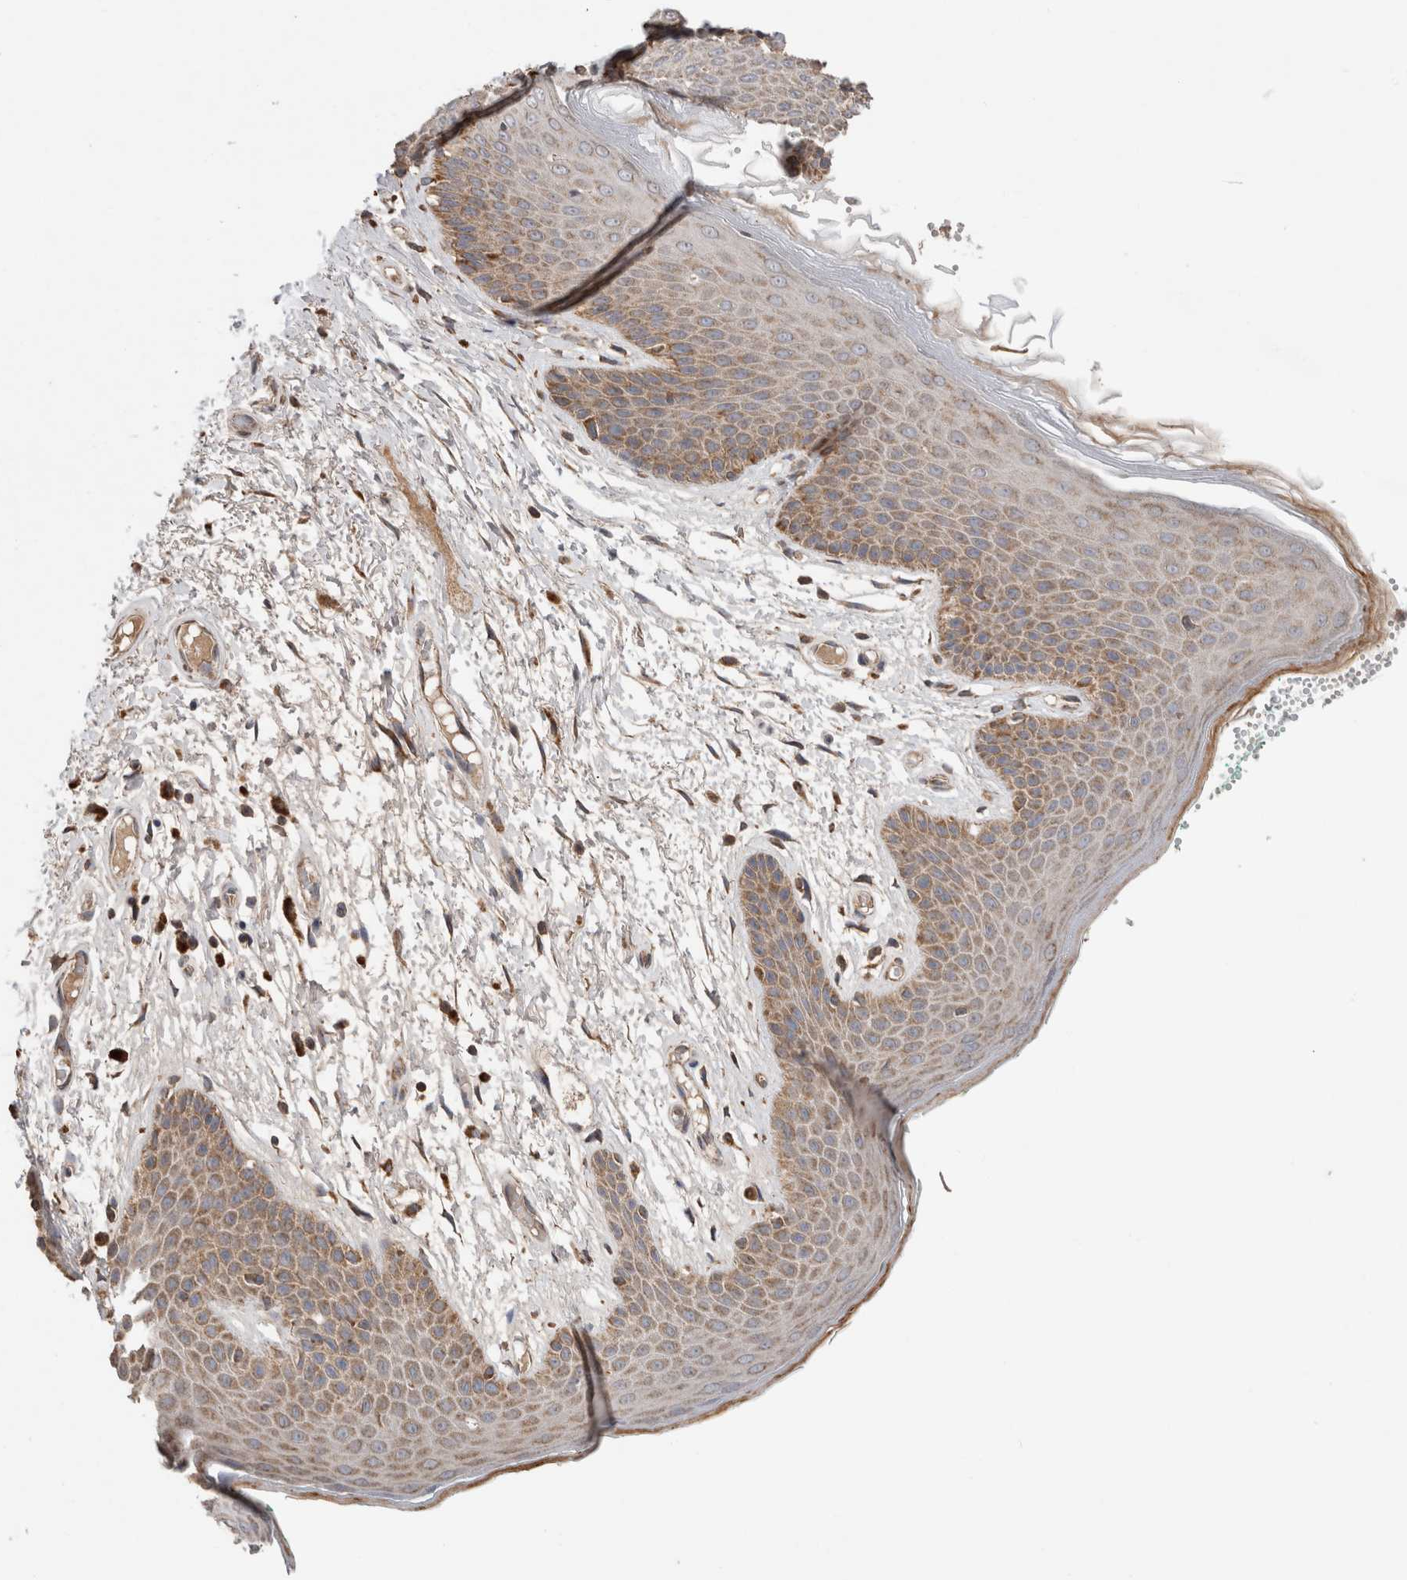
{"staining": {"intensity": "moderate", "quantity": ">75%", "location": "cytoplasmic/membranous"}, "tissue": "skin", "cell_type": "Epidermal cells", "image_type": "normal", "snomed": [{"axis": "morphology", "description": "Normal tissue, NOS"}, {"axis": "topography", "description": "Anal"}], "caption": "Skin stained with a protein marker reveals moderate staining in epidermal cells.", "gene": "KIF21B", "patient": {"sex": "male", "age": 74}}